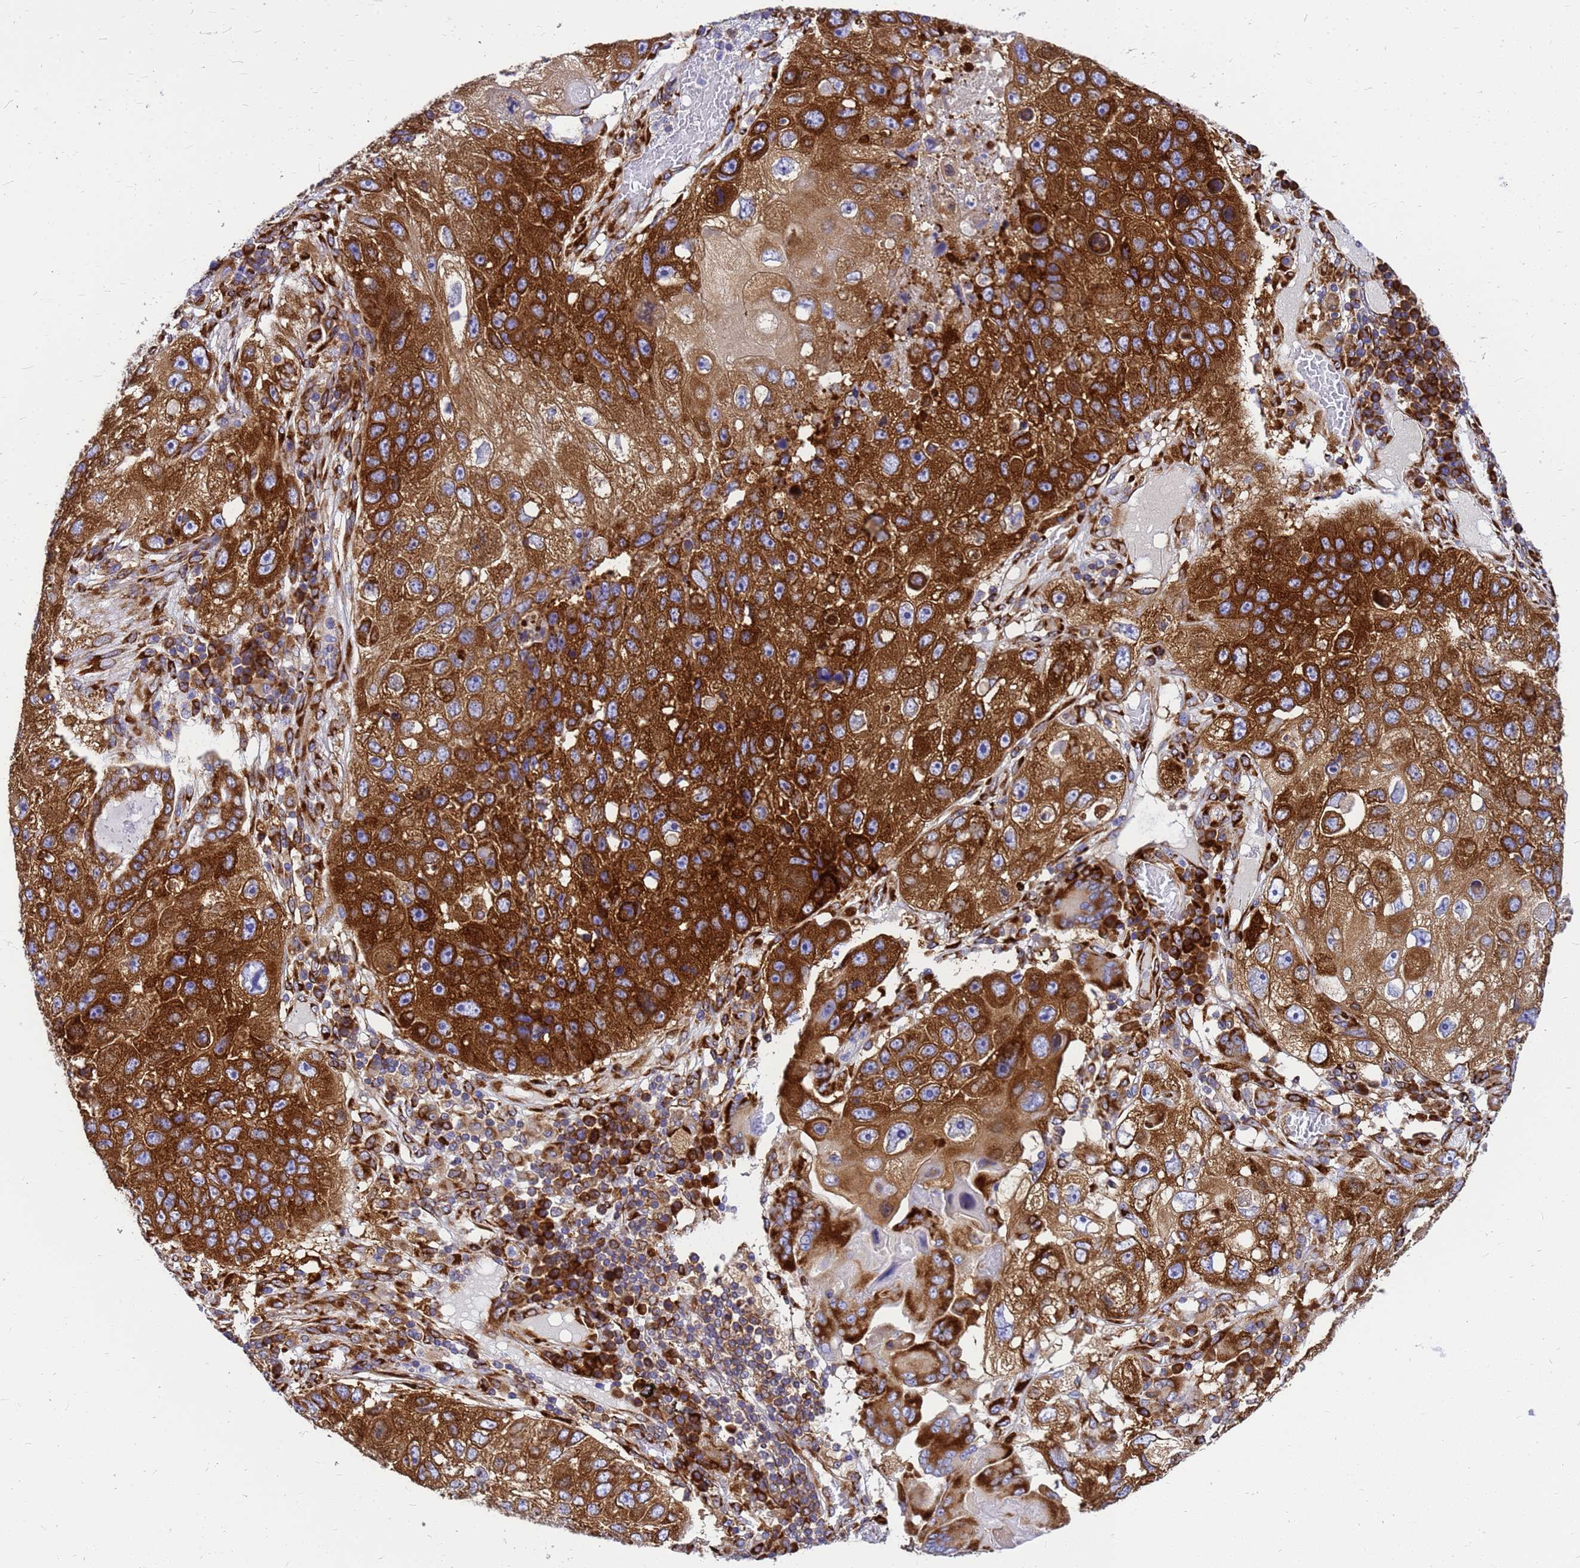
{"staining": {"intensity": "strong", "quantity": ">75%", "location": "cytoplasmic/membranous"}, "tissue": "lung cancer", "cell_type": "Tumor cells", "image_type": "cancer", "snomed": [{"axis": "morphology", "description": "Squamous cell carcinoma, NOS"}, {"axis": "topography", "description": "Lung"}], "caption": "Lung squamous cell carcinoma stained with a brown dye shows strong cytoplasmic/membranous positive positivity in approximately >75% of tumor cells.", "gene": "EEF1D", "patient": {"sex": "male", "age": 61}}